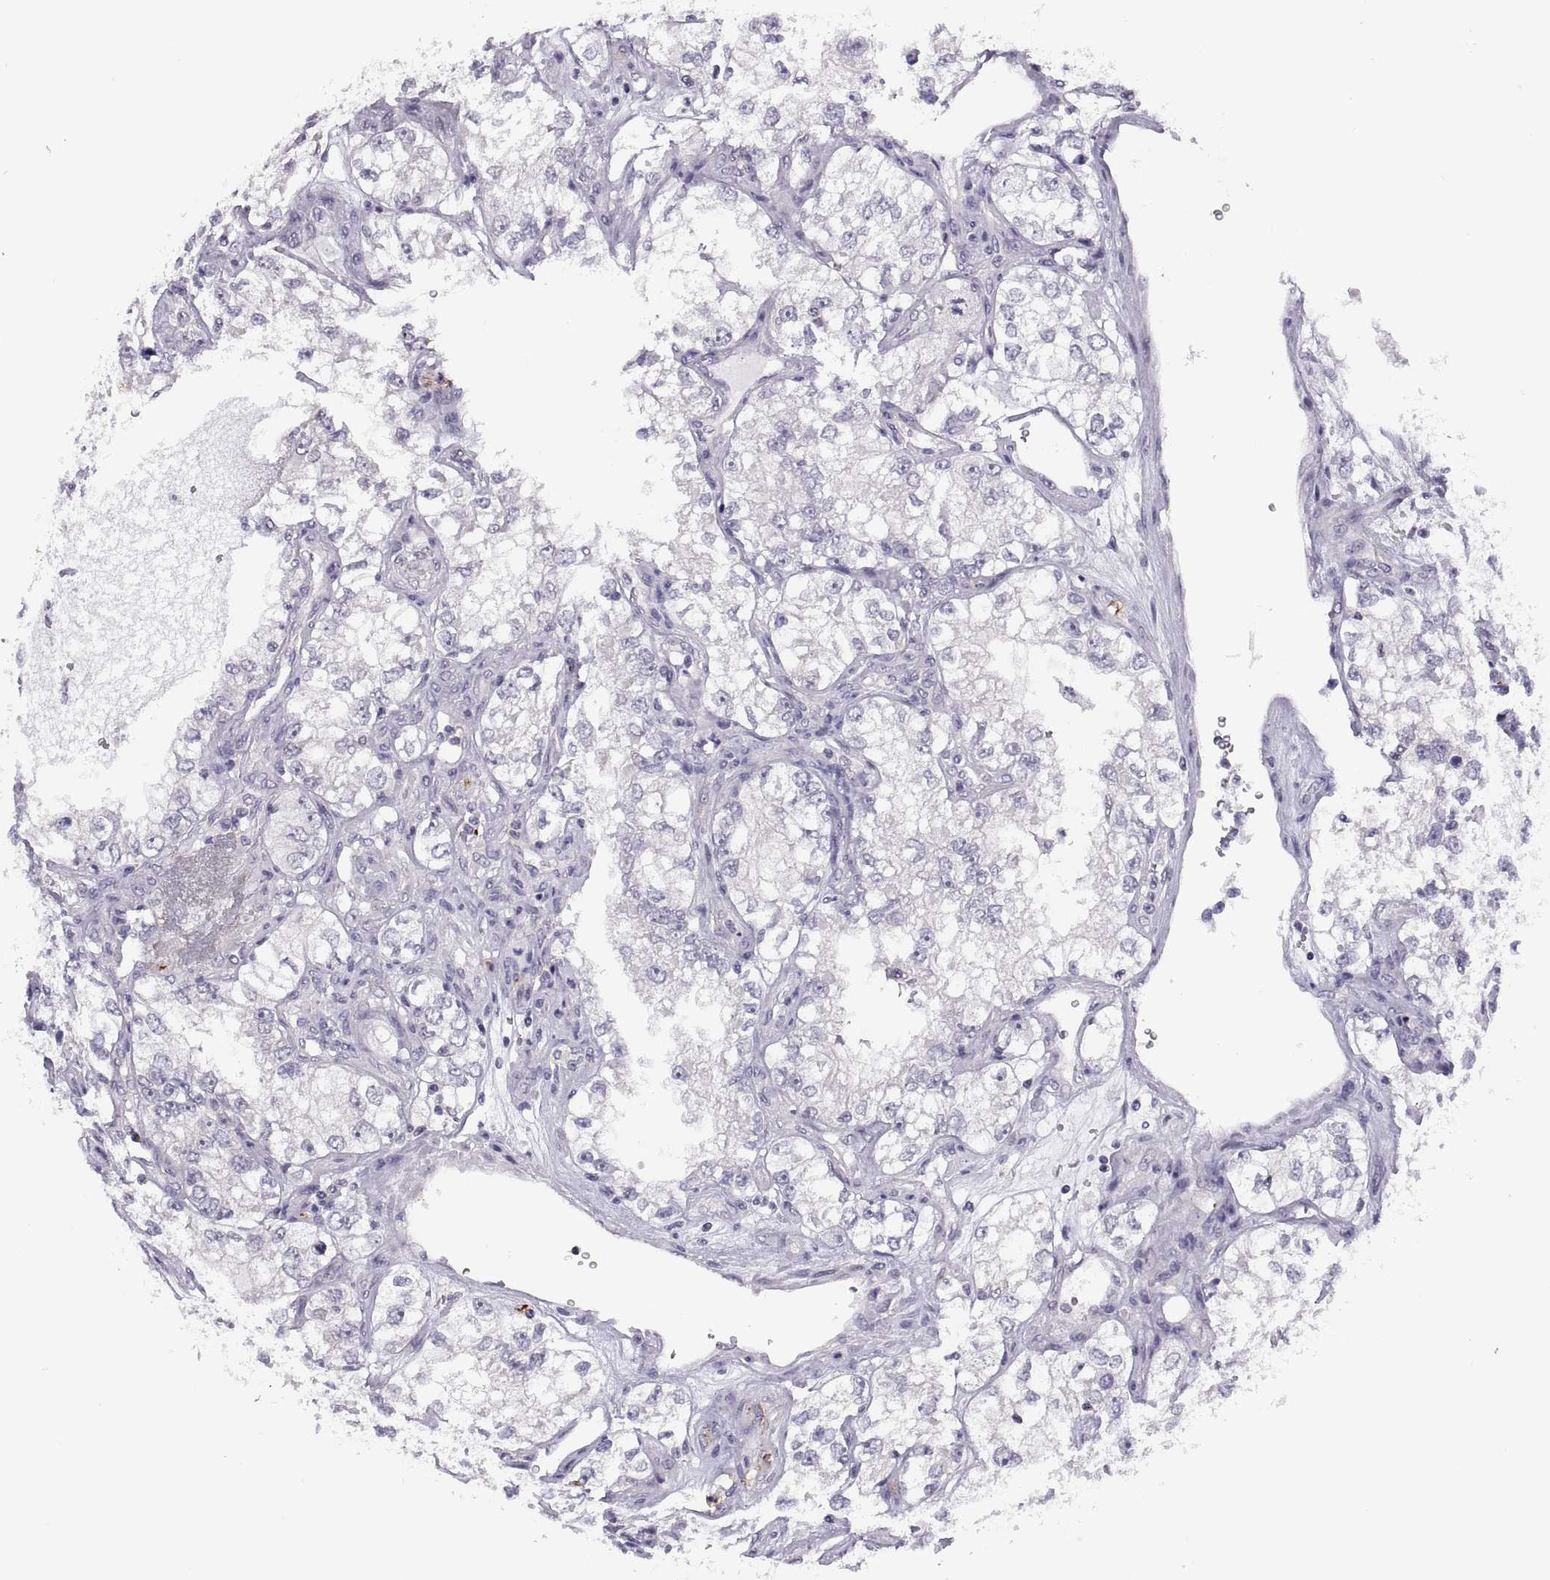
{"staining": {"intensity": "negative", "quantity": "none", "location": "none"}, "tissue": "renal cancer", "cell_type": "Tumor cells", "image_type": "cancer", "snomed": [{"axis": "morphology", "description": "Adenocarcinoma, NOS"}, {"axis": "topography", "description": "Kidney"}], "caption": "Immunohistochemistry micrograph of neoplastic tissue: human adenocarcinoma (renal) stained with DAB displays no significant protein staining in tumor cells.", "gene": "TTC21A", "patient": {"sex": "female", "age": 59}}